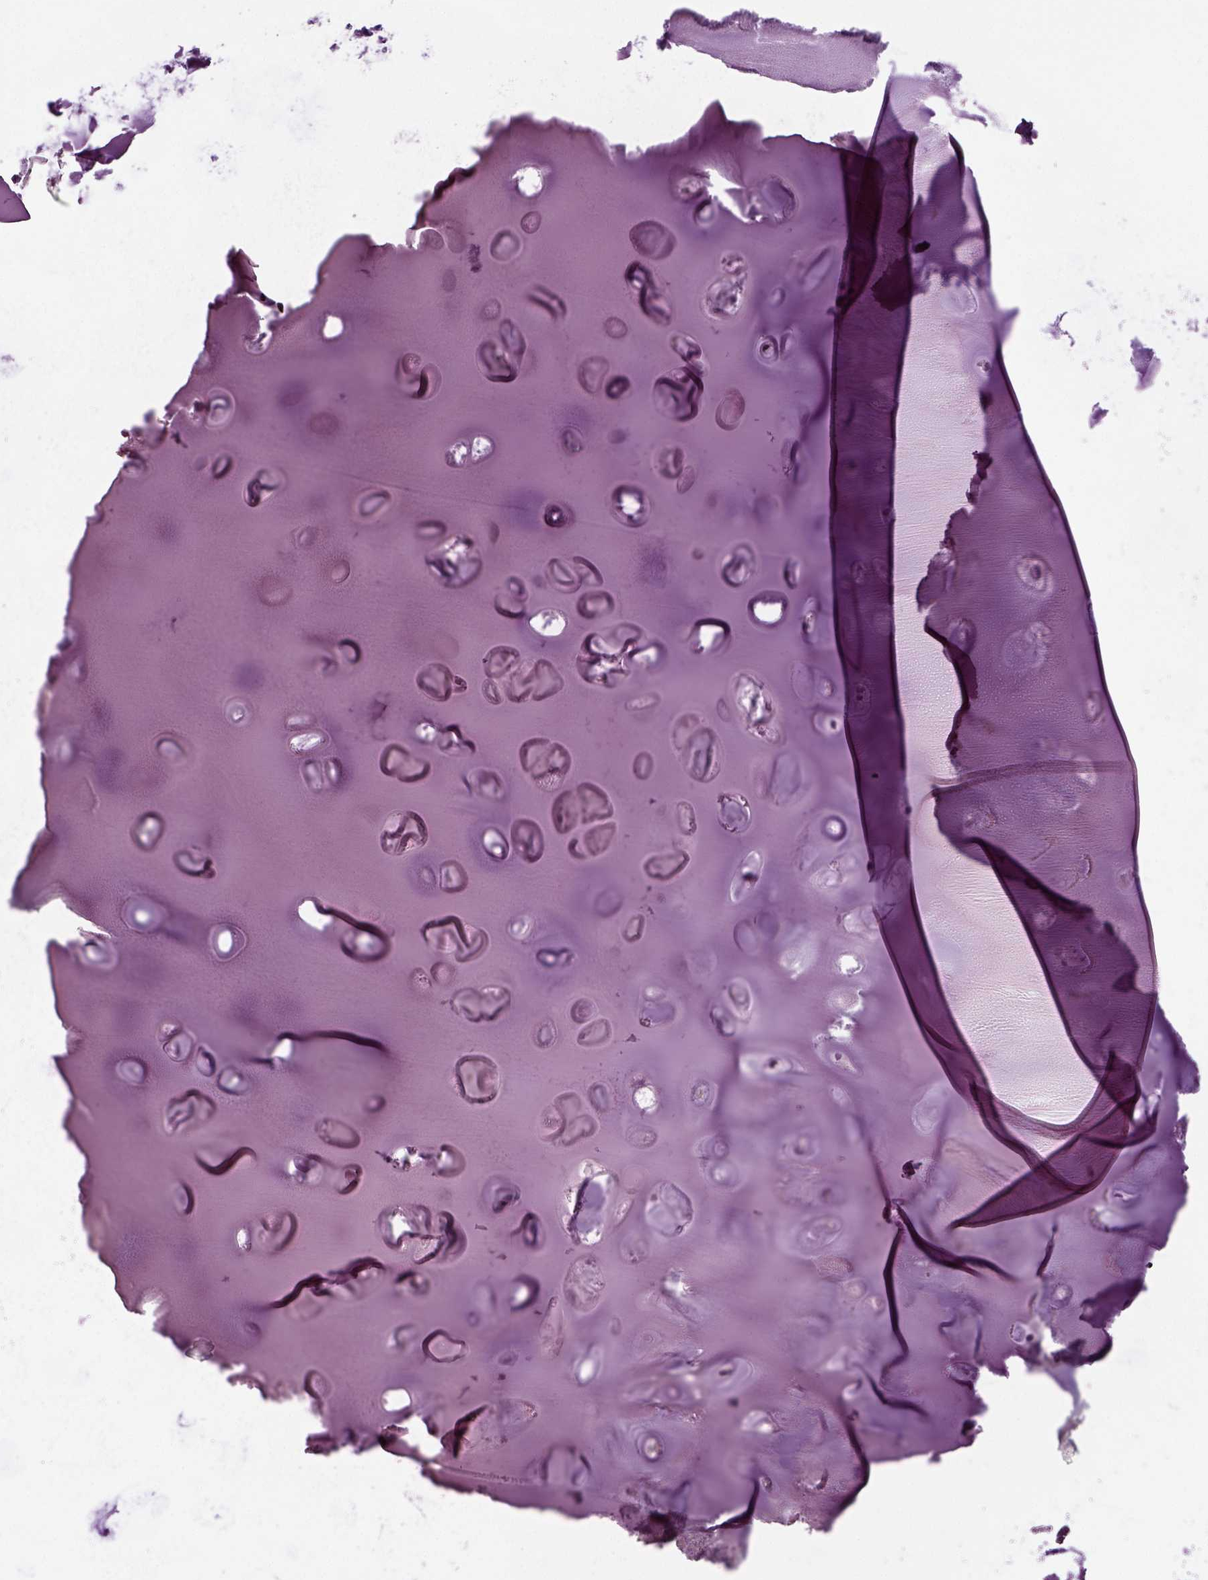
{"staining": {"intensity": "negative", "quantity": "none", "location": "none"}, "tissue": "adipose tissue", "cell_type": "Adipocytes", "image_type": "normal", "snomed": [{"axis": "morphology", "description": "Normal tissue, NOS"}, {"axis": "morphology", "description": "Squamous cell carcinoma, NOS"}, {"axis": "topography", "description": "Cartilage tissue"}, {"axis": "topography", "description": "Lung"}], "caption": "The photomicrograph demonstrates no significant staining in adipocytes of adipose tissue.", "gene": "CRABP1", "patient": {"sex": "male", "age": 66}}